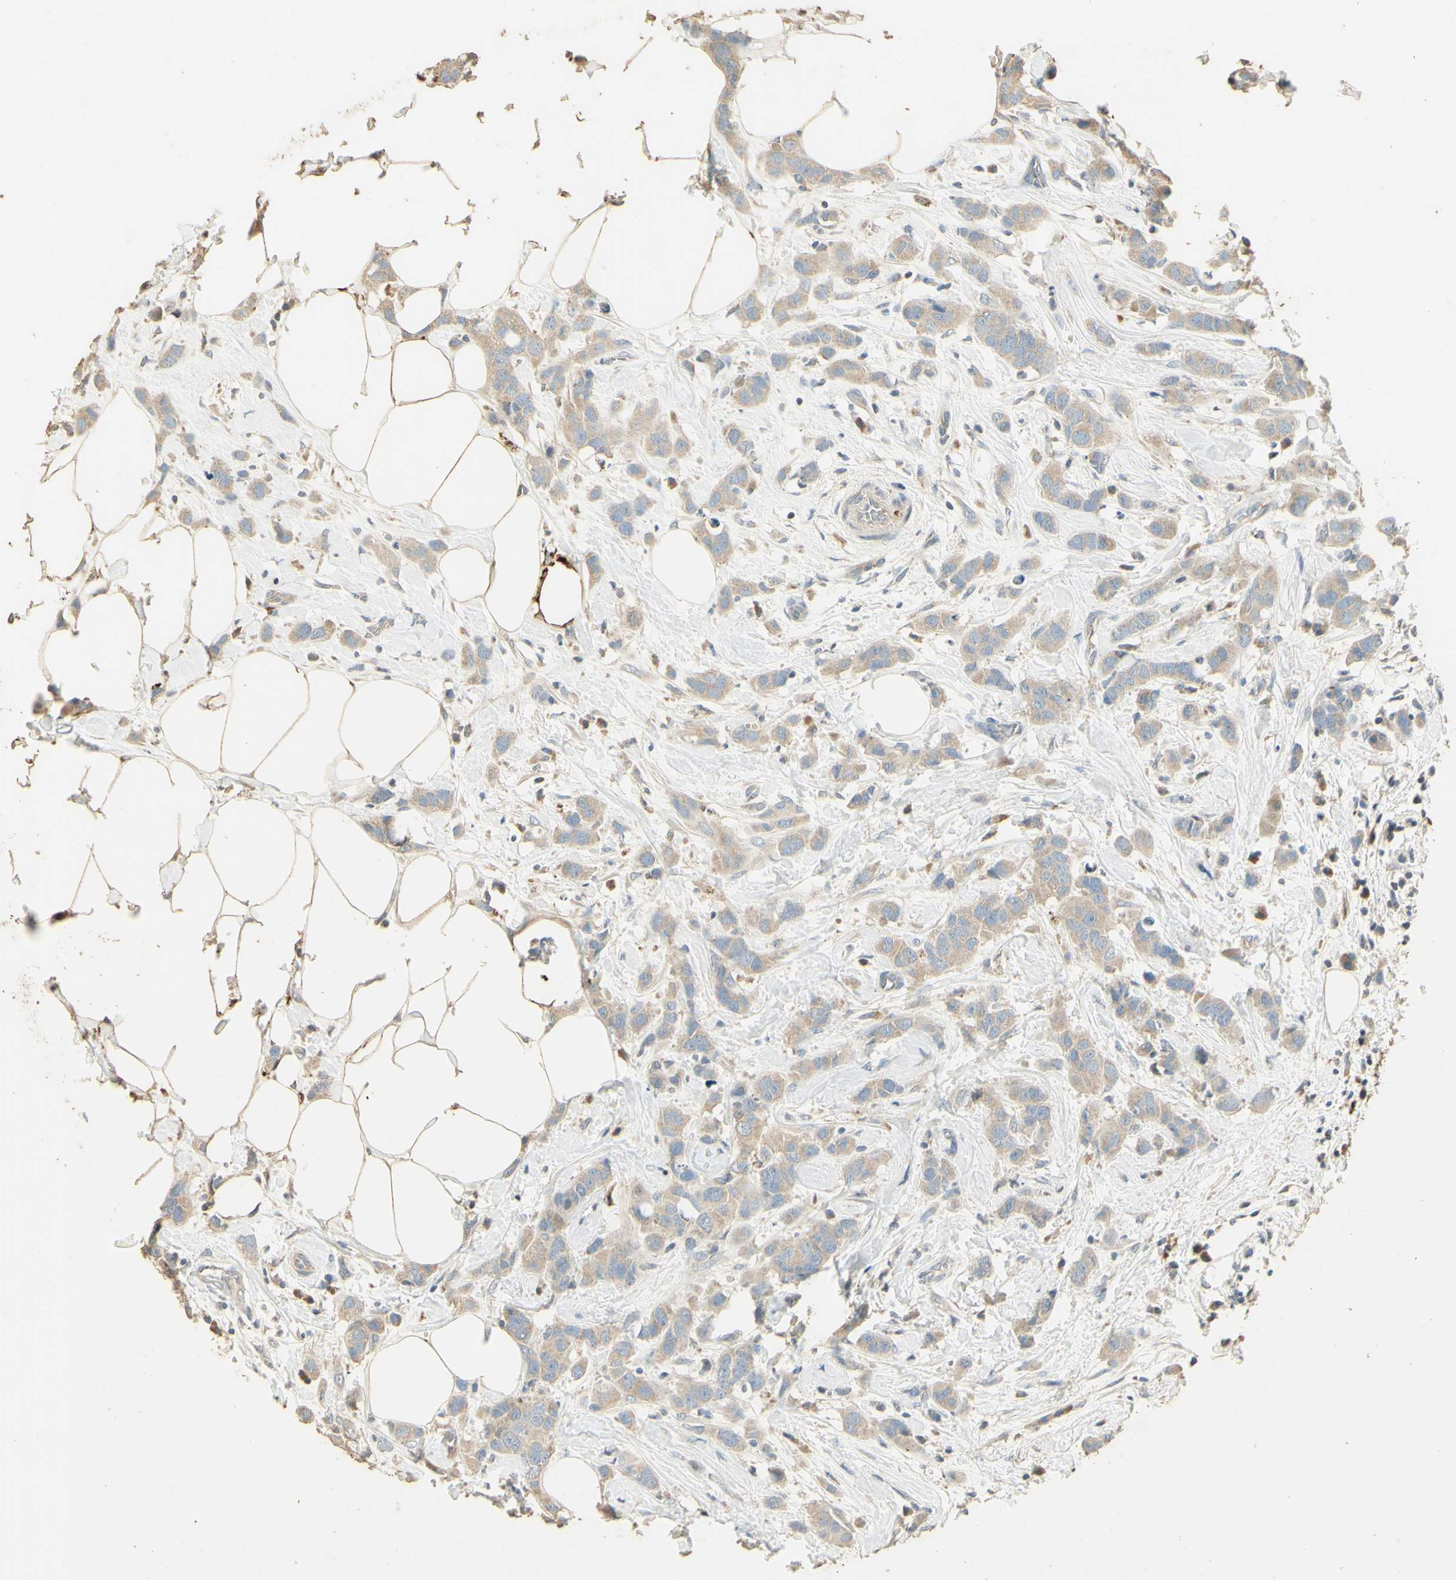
{"staining": {"intensity": "weak", "quantity": ">75%", "location": "cytoplasmic/membranous"}, "tissue": "breast cancer", "cell_type": "Tumor cells", "image_type": "cancer", "snomed": [{"axis": "morphology", "description": "Normal tissue, NOS"}, {"axis": "morphology", "description": "Duct carcinoma"}, {"axis": "topography", "description": "Breast"}], "caption": "Tumor cells exhibit low levels of weak cytoplasmic/membranous positivity in about >75% of cells in invasive ductal carcinoma (breast). Using DAB (brown) and hematoxylin (blue) stains, captured at high magnification using brightfield microscopy.", "gene": "ARHGEF17", "patient": {"sex": "female", "age": 50}}